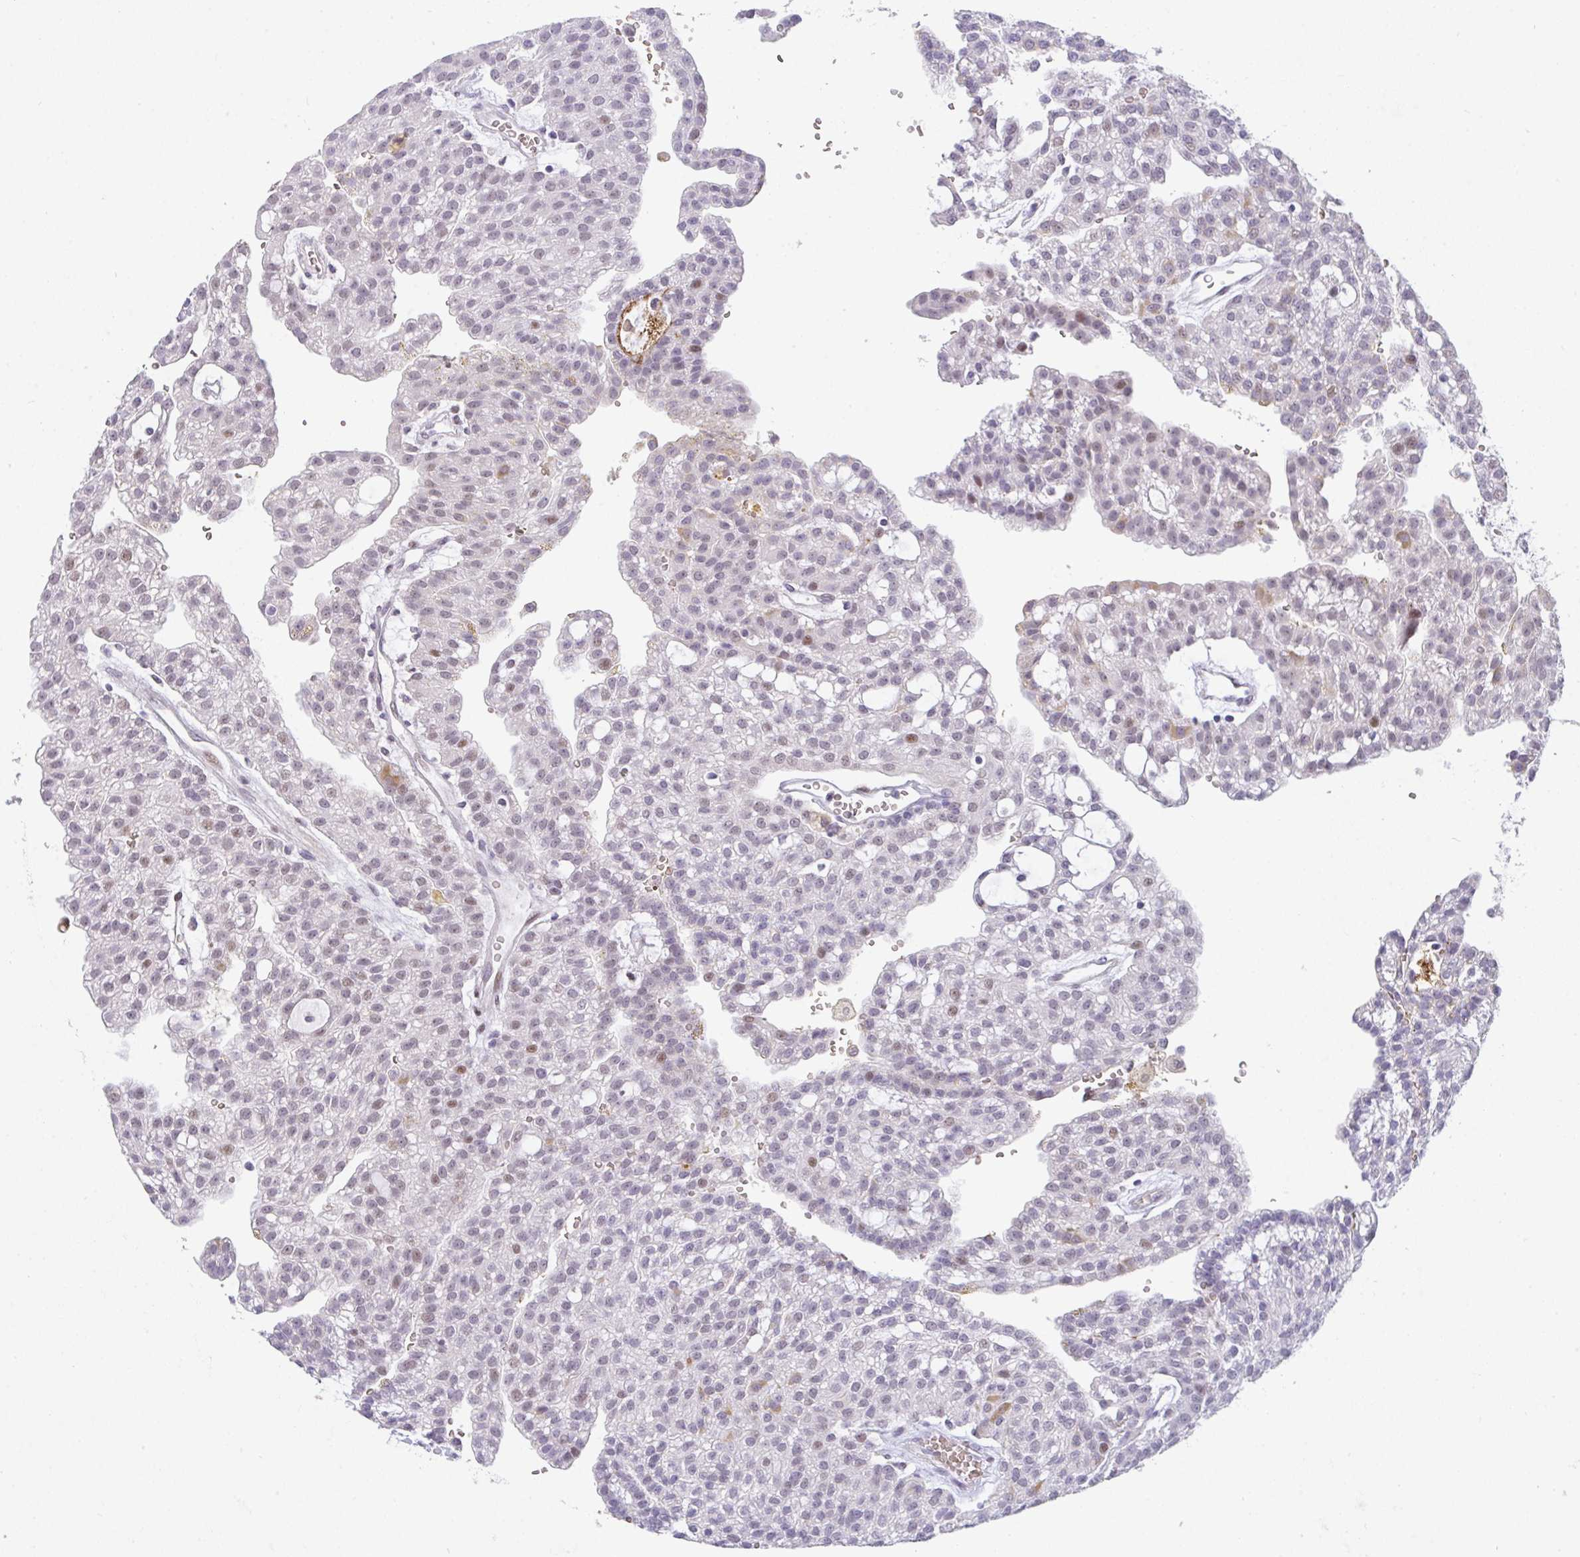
{"staining": {"intensity": "weak", "quantity": "<25%", "location": "nuclear"}, "tissue": "renal cancer", "cell_type": "Tumor cells", "image_type": "cancer", "snomed": [{"axis": "morphology", "description": "Adenocarcinoma, NOS"}, {"axis": "topography", "description": "Kidney"}], "caption": "Micrograph shows no significant protein expression in tumor cells of adenocarcinoma (renal).", "gene": "TNMD", "patient": {"sex": "male", "age": 63}}